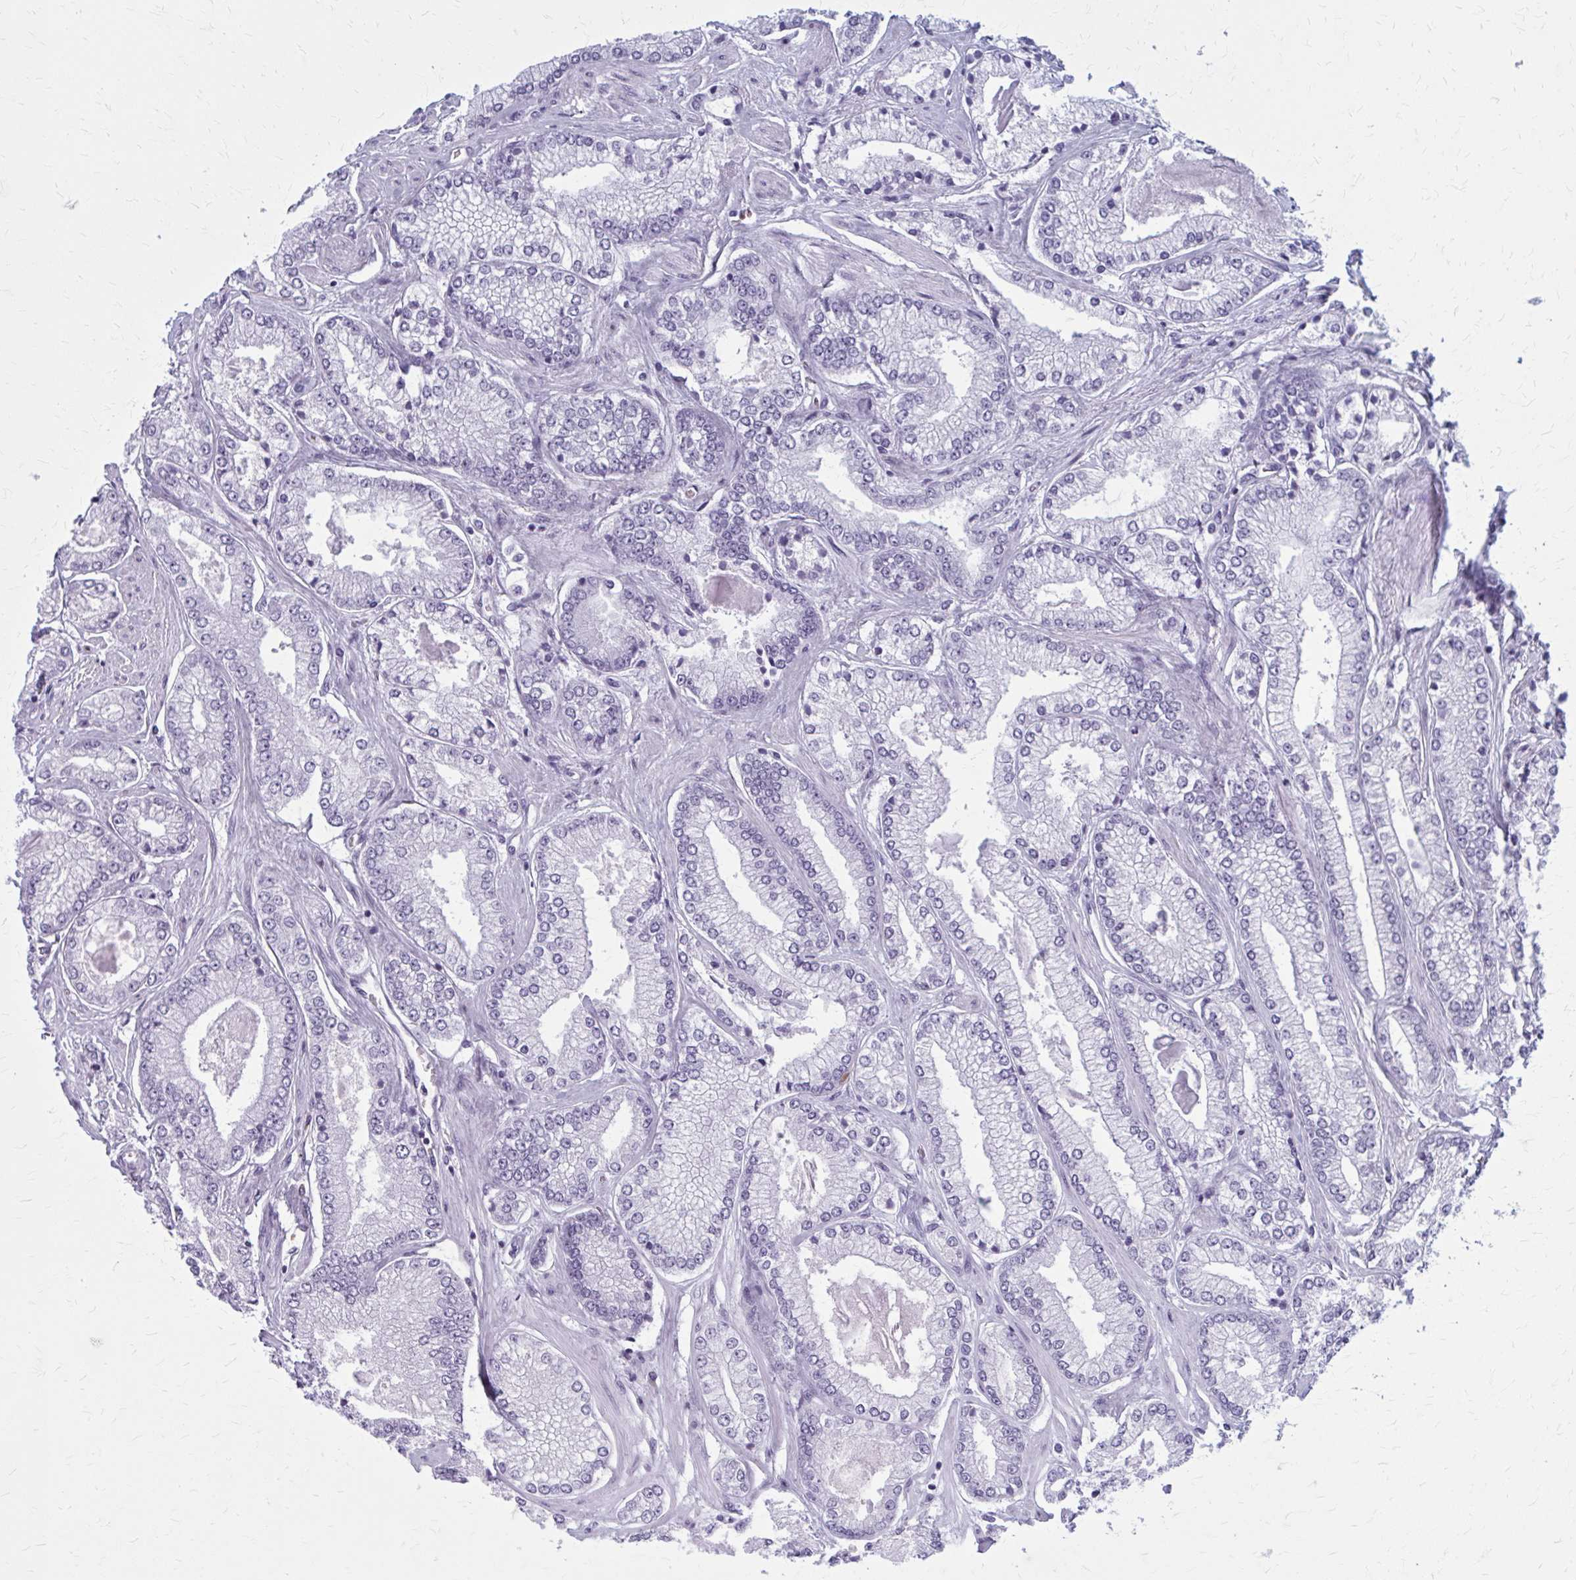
{"staining": {"intensity": "negative", "quantity": "none", "location": "none"}, "tissue": "prostate cancer", "cell_type": "Tumor cells", "image_type": "cancer", "snomed": [{"axis": "morphology", "description": "Adenocarcinoma, Low grade"}, {"axis": "topography", "description": "Prostate"}], "caption": "Photomicrograph shows no significant protein staining in tumor cells of prostate cancer (adenocarcinoma (low-grade)).", "gene": "ZDHHC7", "patient": {"sex": "male", "age": 67}}